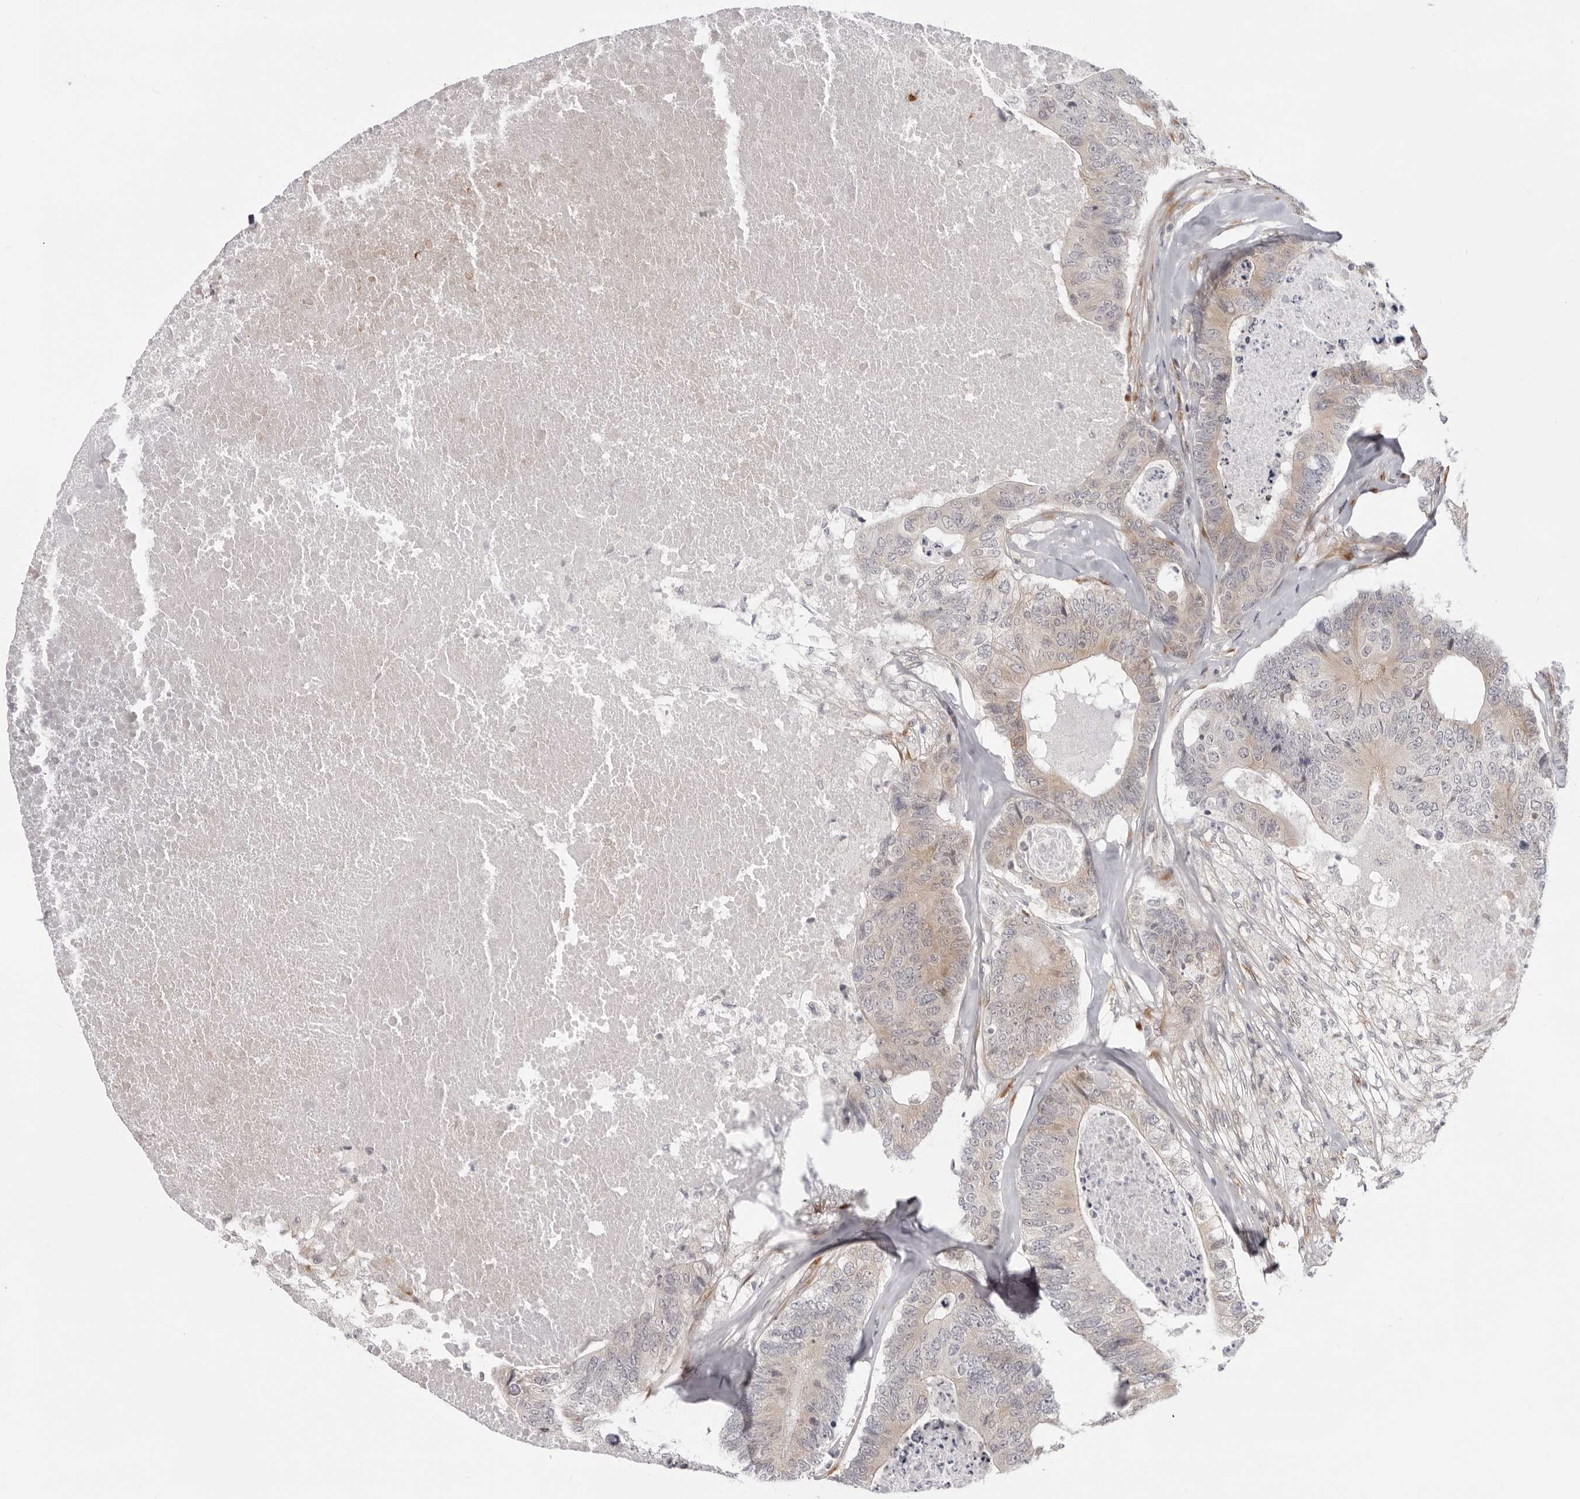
{"staining": {"intensity": "weak", "quantity": "25%-75%", "location": "cytoplasmic/membranous"}, "tissue": "colorectal cancer", "cell_type": "Tumor cells", "image_type": "cancer", "snomed": [{"axis": "morphology", "description": "Adenocarcinoma, NOS"}, {"axis": "topography", "description": "Colon"}], "caption": "A low amount of weak cytoplasmic/membranous positivity is present in approximately 25%-75% of tumor cells in adenocarcinoma (colorectal) tissue.", "gene": "SRGAP2", "patient": {"sex": "female", "age": 67}}